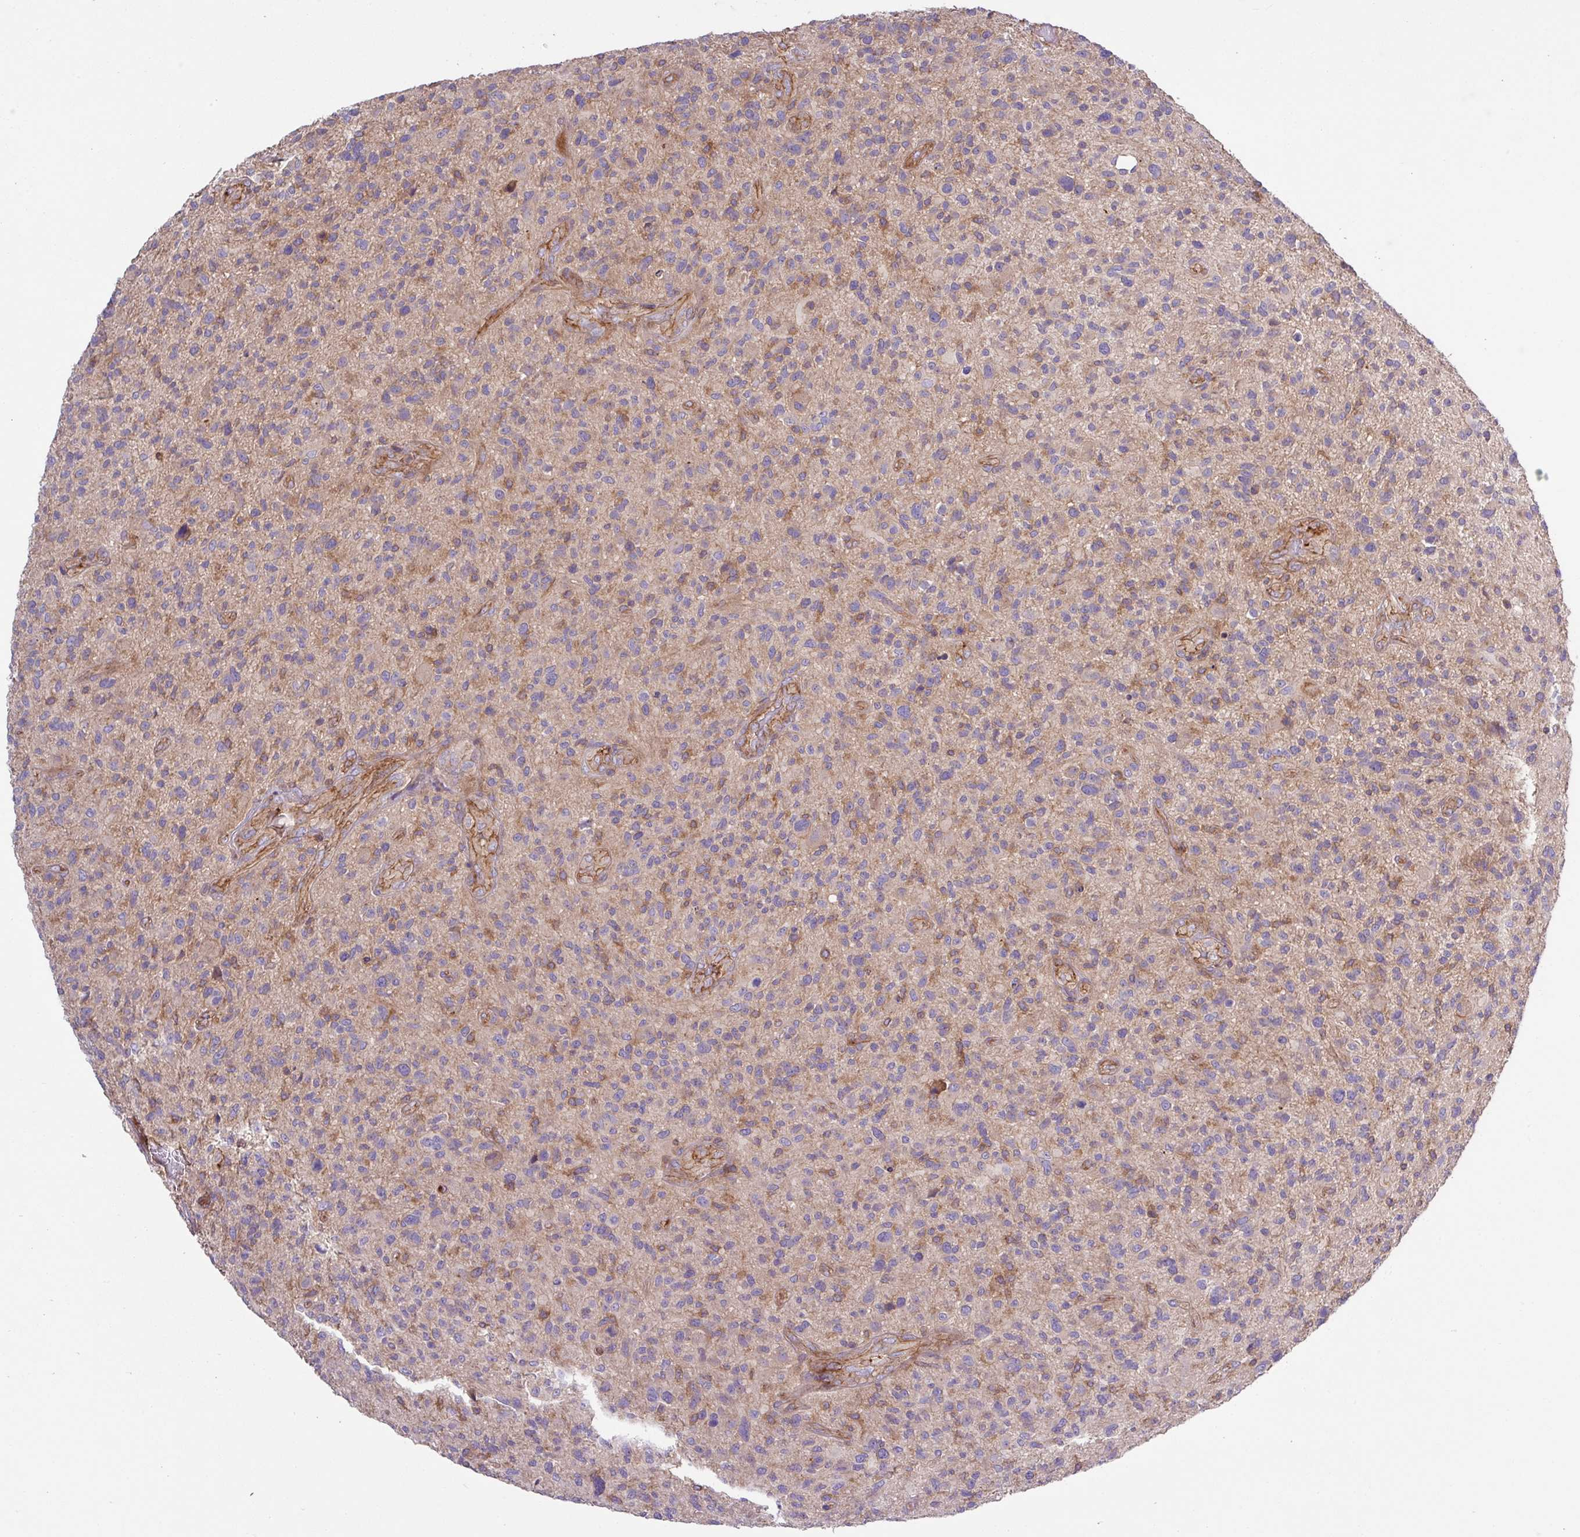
{"staining": {"intensity": "negative", "quantity": "none", "location": "none"}, "tissue": "glioma", "cell_type": "Tumor cells", "image_type": "cancer", "snomed": [{"axis": "morphology", "description": "Glioma, malignant, High grade"}, {"axis": "topography", "description": "Brain"}], "caption": "This is an immunohistochemistry (IHC) photomicrograph of high-grade glioma (malignant). There is no staining in tumor cells.", "gene": "RIC1", "patient": {"sex": "male", "age": 47}}